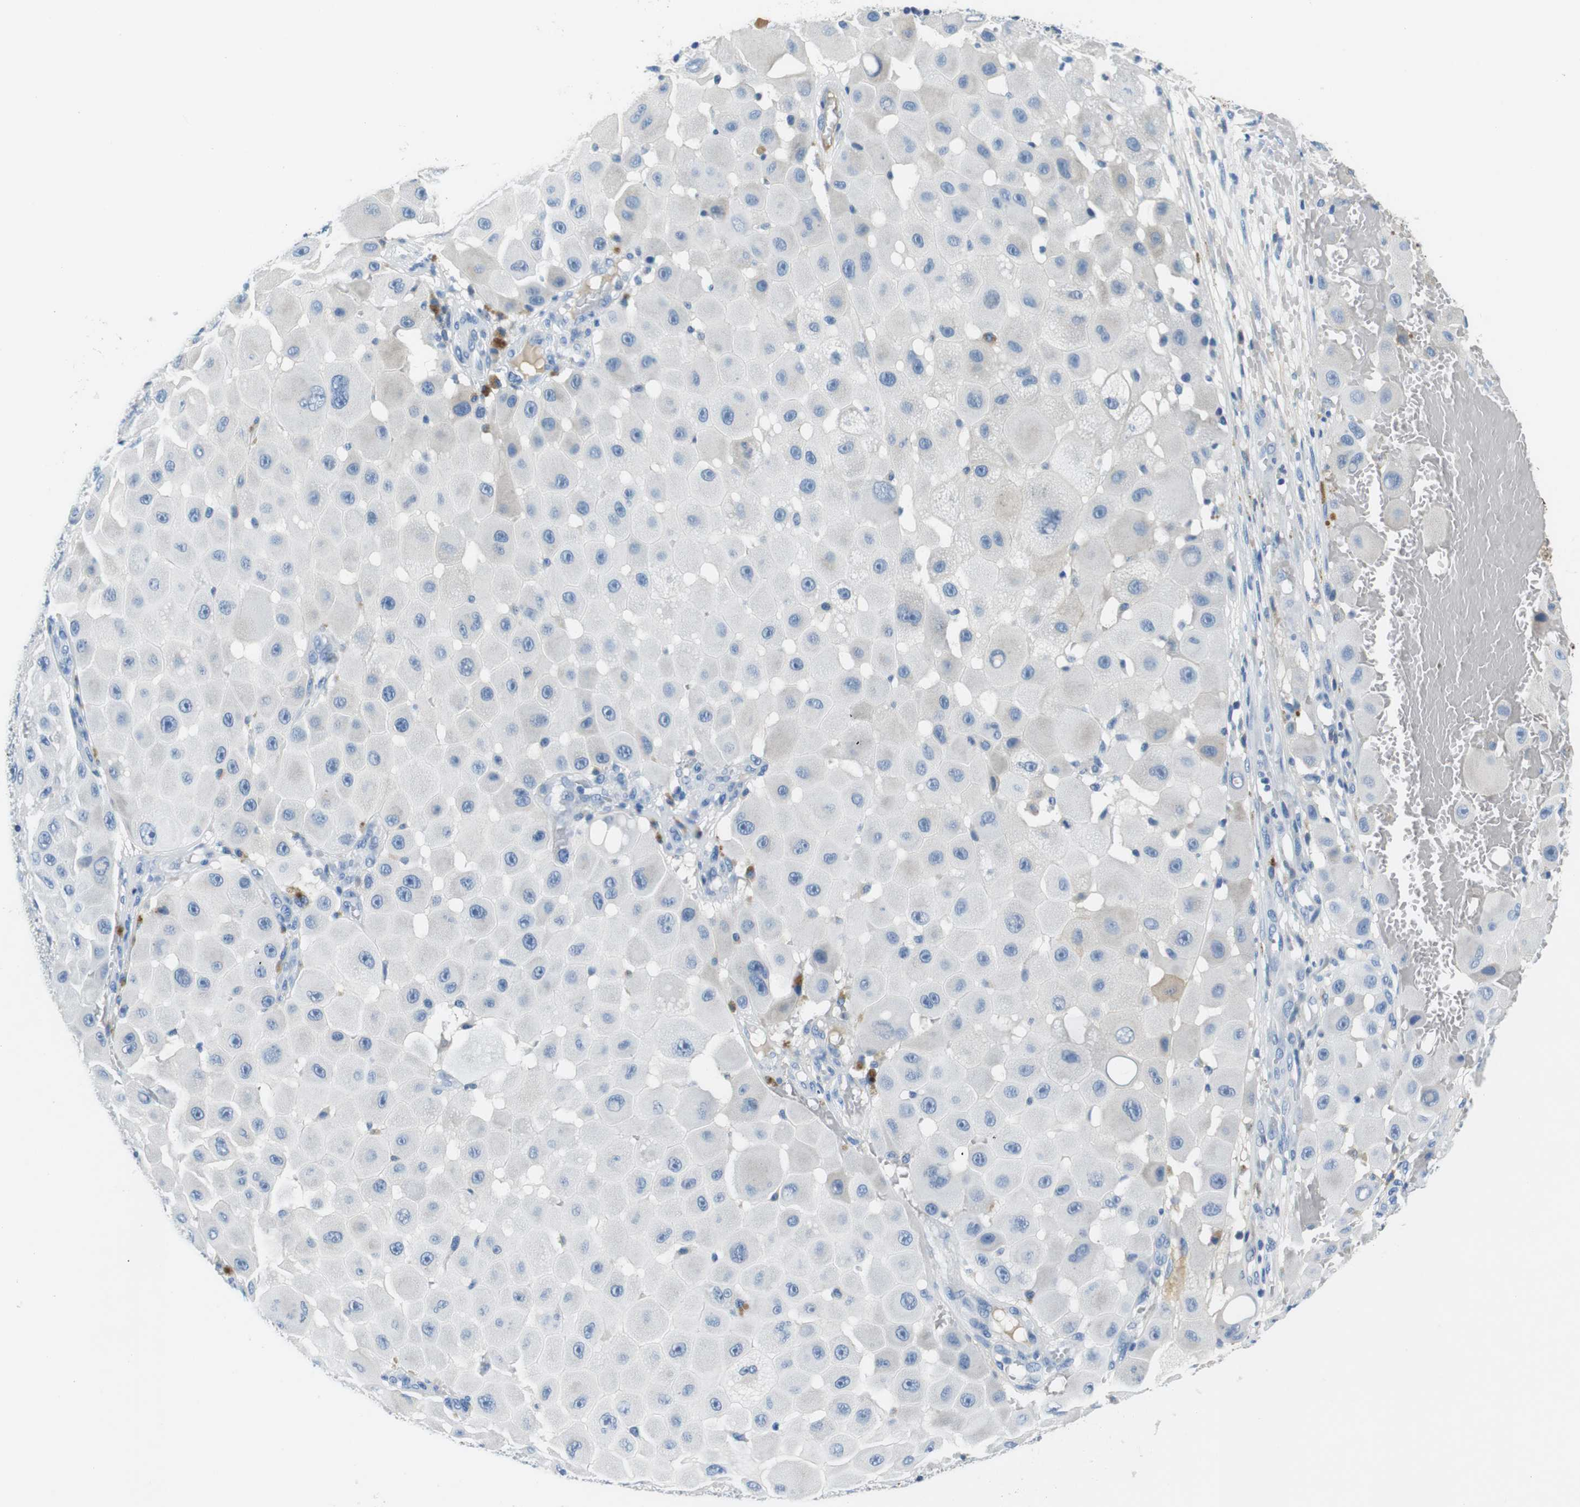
{"staining": {"intensity": "negative", "quantity": "none", "location": "none"}, "tissue": "melanoma", "cell_type": "Tumor cells", "image_type": "cancer", "snomed": [{"axis": "morphology", "description": "Malignant melanoma, NOS"}, {"axis": "topography", "description": "Skin"}], "caption": "IHC of human malignant melanoma displays no positivity in tumor cells.", "gene": "IGHD", "patient": {"sex": "female", "age": 81}}